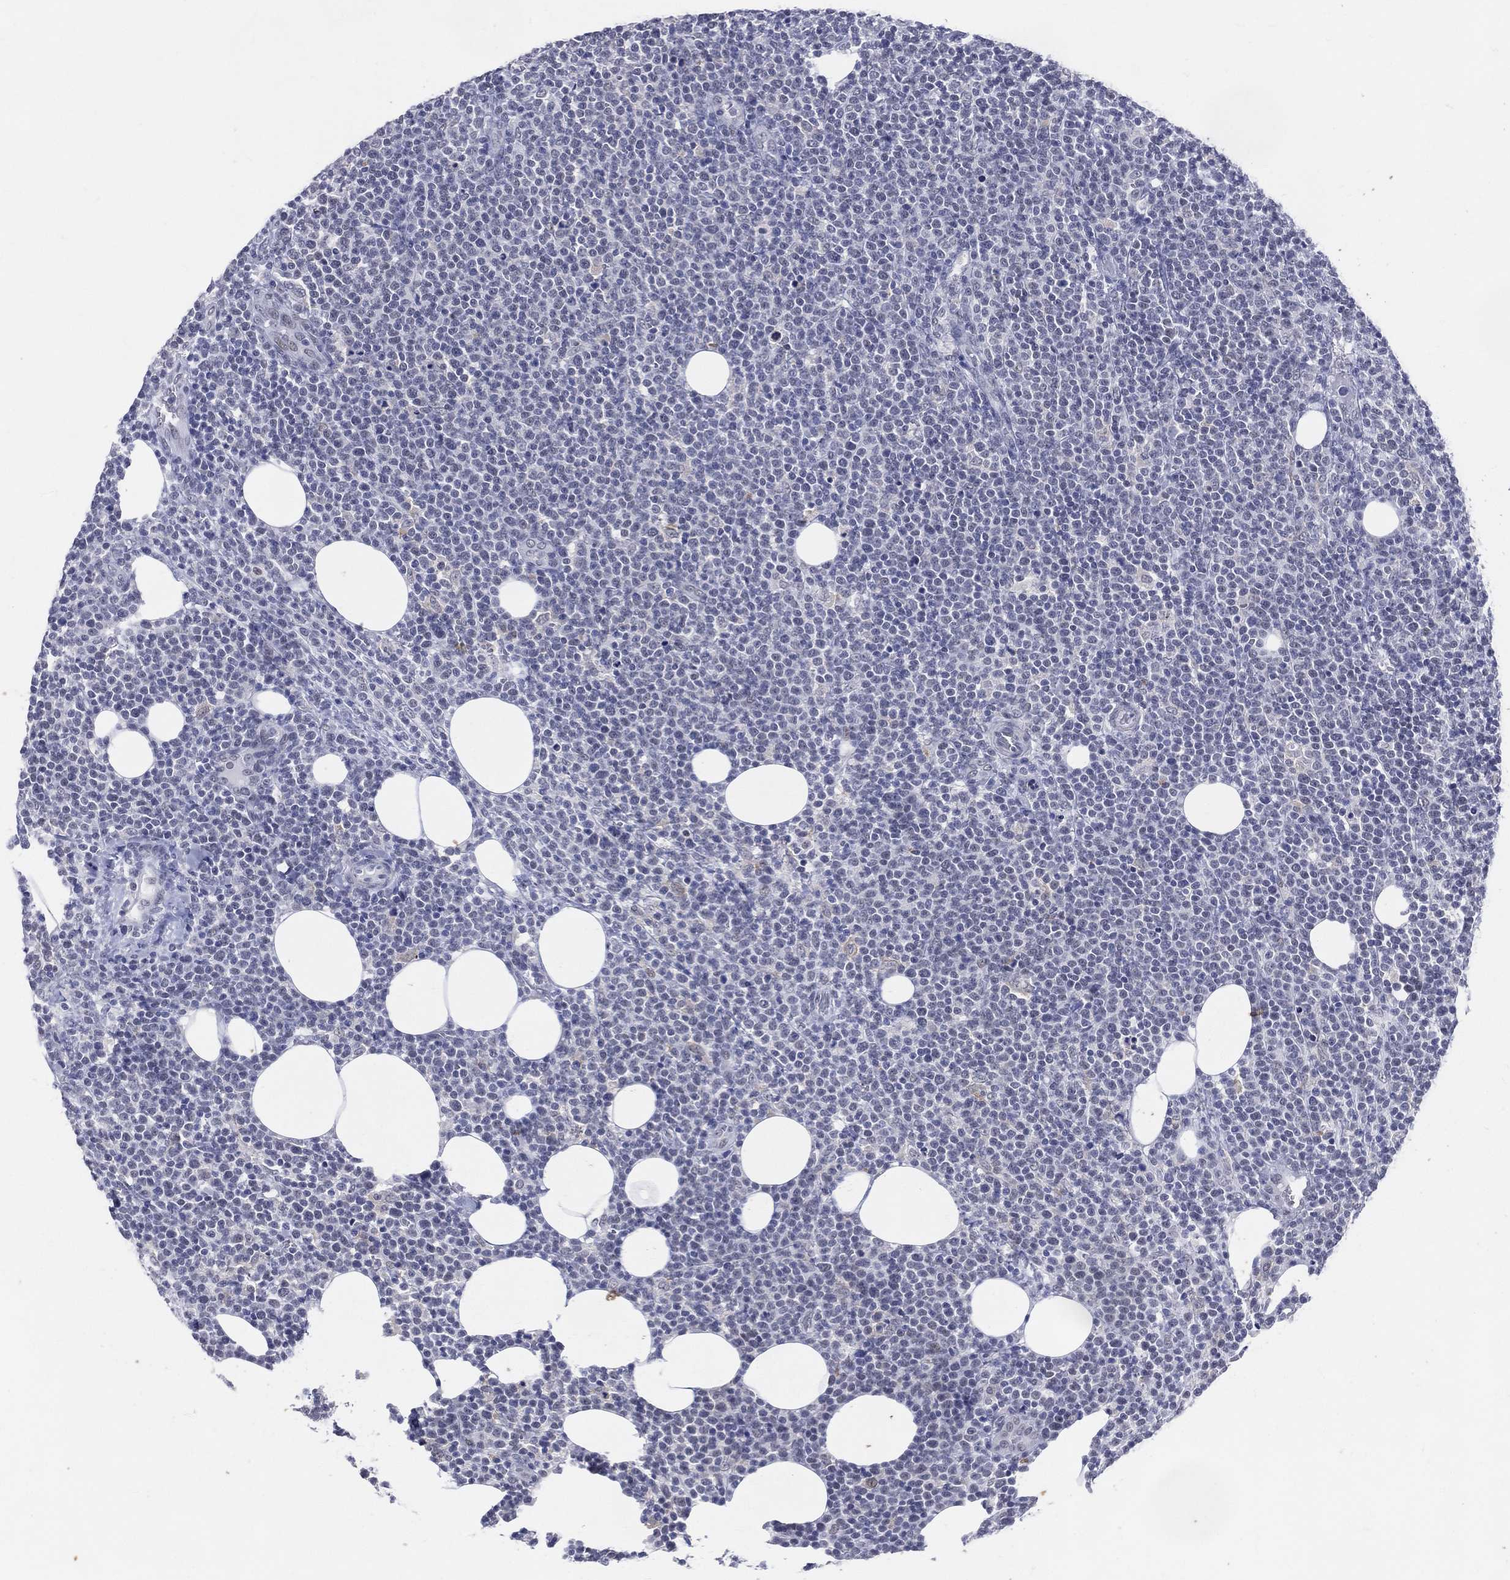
{"staining": {"intensity": "negative", "quantity": "none", "location": "none"}, "tissue": "lymphoma", "cell_type": "Tumor cells", "image_type": "cancer", "snomed": [{"axis": "morphology", "description": "Malignant lymphoma, non-Hodgkin's type, High grade"}, {"axis": "topography", "description": "Lymph node"}], "caption": "Tumor cells are negative for protein expression in human high-grade malignant lymphoma, non-Hodgkin's type.", "gene": "CFAP58", "patient": {"sex": "male", "age": 61}}